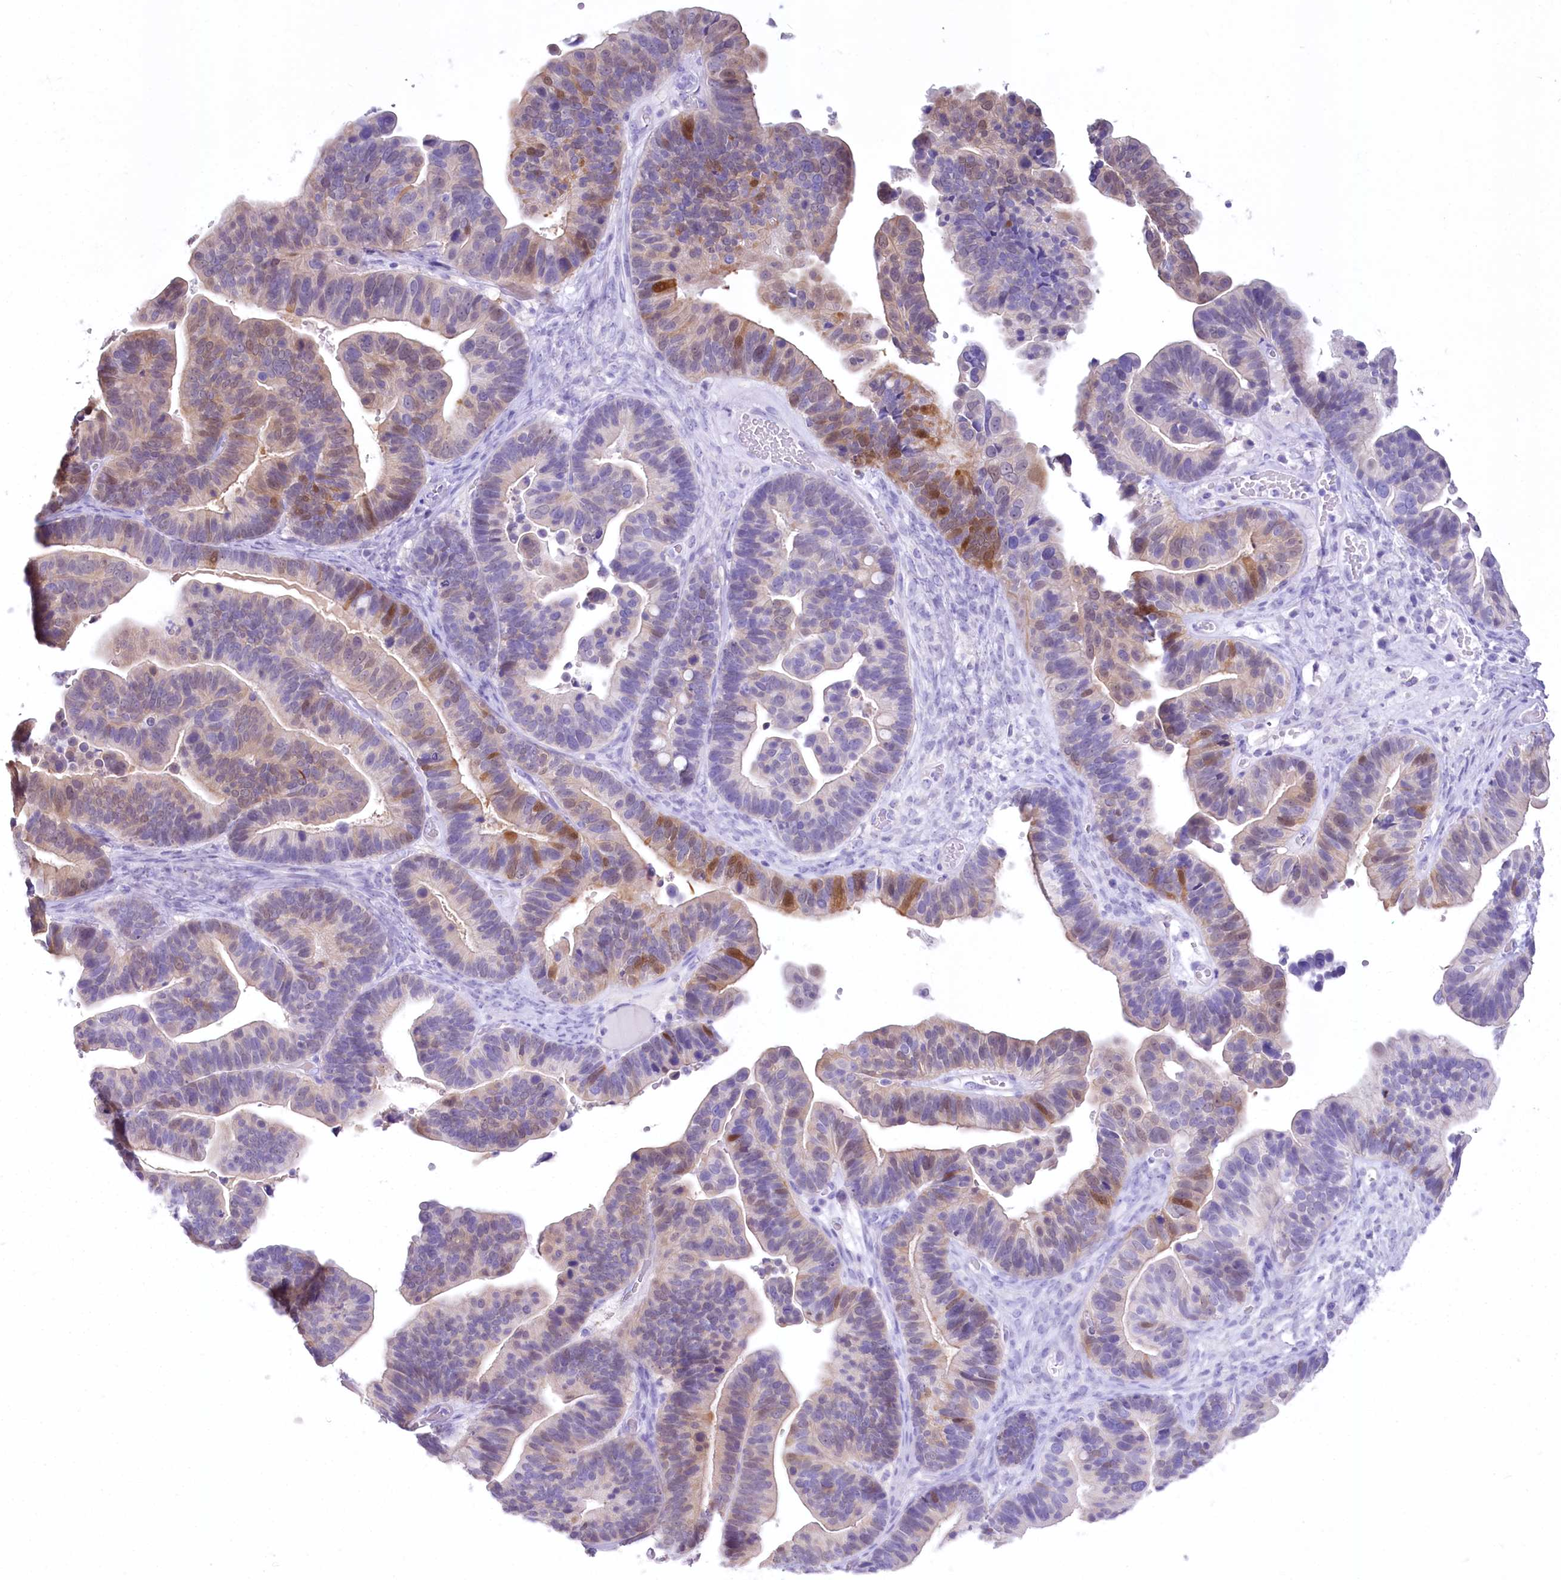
{"staining": {"intensity": "moderate", "quantity": "<25%", "location": "cytoplasmic/membranous,nuclear"}, "tissue": "ovarian cancer", "cell_type": "Tumor cells", "image_type": "cancer", "snomed": [{"axis": "morphology", "description": "Cystadenocarcinoma, serous, NOS"}, {"axis": "topography", "description": "Ovary"}], "caption": "An IHC histopathology image of neoplastic tissue is shown. Protein staining in brown highlights moderate cytoplasmic/membranous and nuclear positivity in ovarian cancer (serous cystadenocarcinoma) within tumor cells.", "gene": "PBLD", "patient": {"sex": "female", "age": 56}}